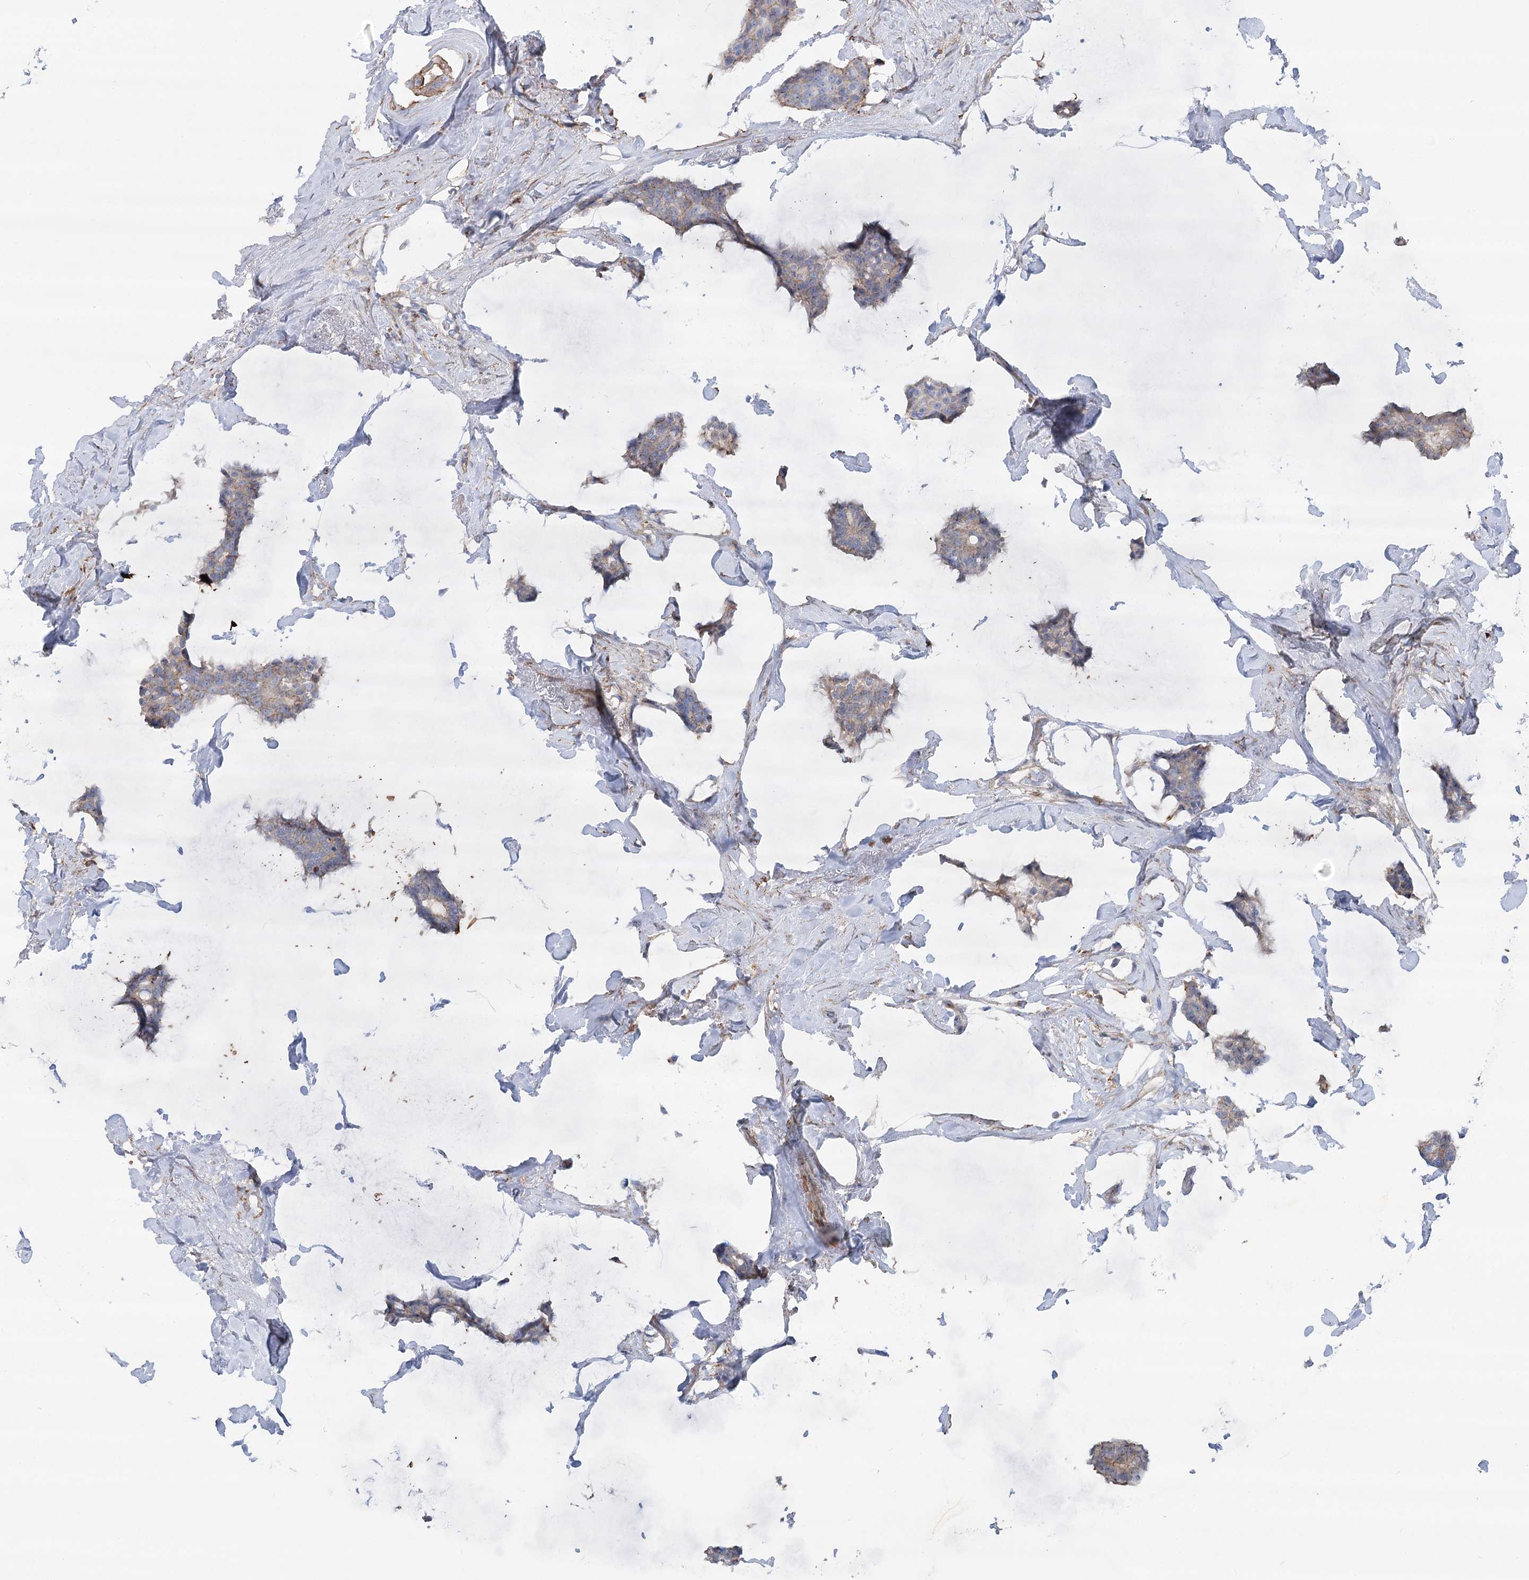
{"staining": {"intensity": "weak", "quantity": "25%-75%", "location": "cytoplasmic/membranous"}, "tissue": "breast cancer", "cell_type": "Tumor cells", "image_type": "cancer", "snomed": [{"axis": "morphology", "description": "Duct carcinoma"}, {"axis": "topography", "description": "Breast"}], "caption": "Human breast cancer (invasive ductal carcinoma) stained with a brown dye exhibits weak cytoplasmic/membranous positive positivity in about 25%-75% of tumor cells.", "gene": "LARP1B", "patient": {"sex": "female", "age": 93}}